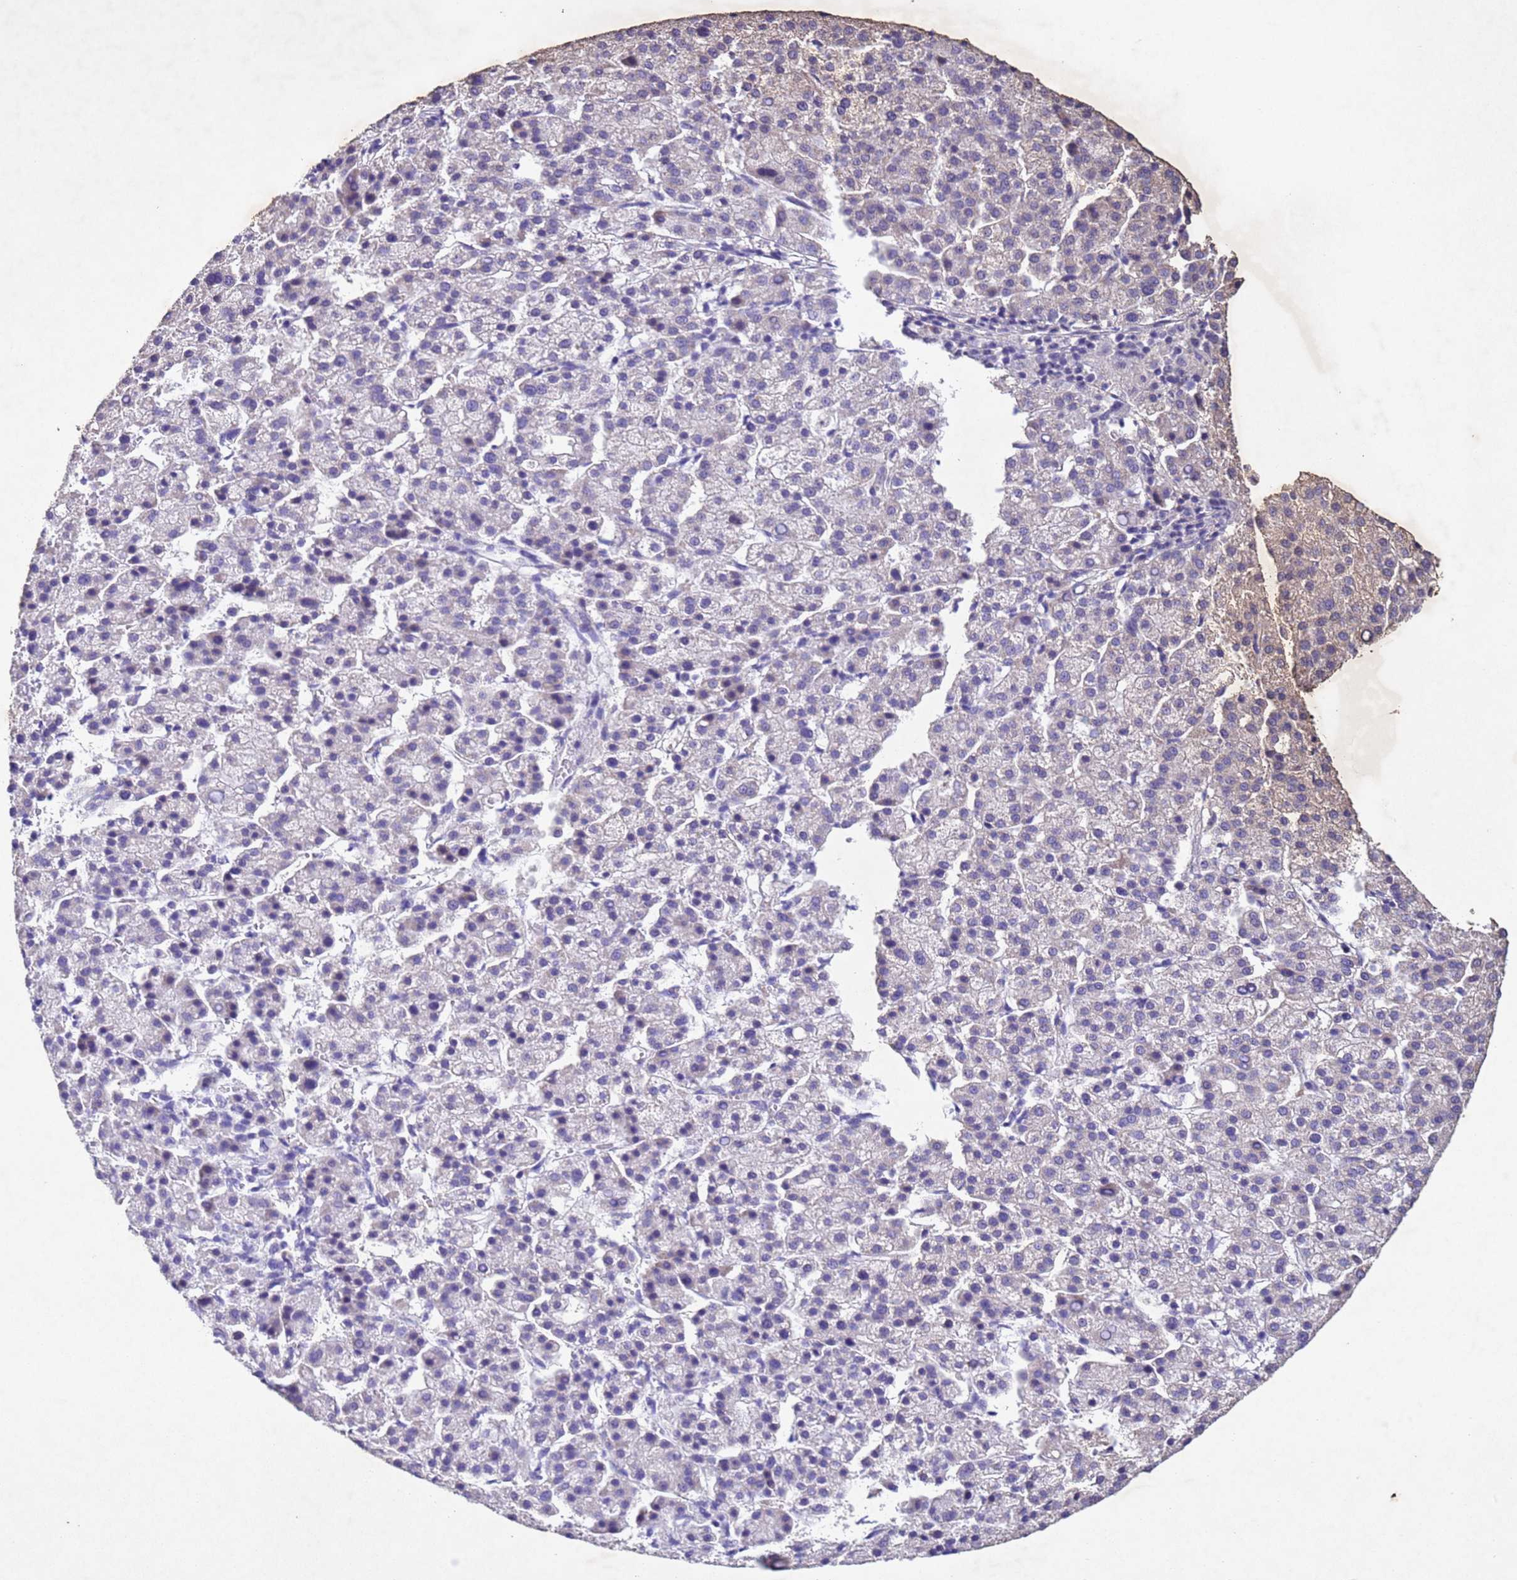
{"staining": {"intensity": "negative", "quantity": "none", "location": "none"}, "tissue": "liver cancer", "cell_type": "Tumor cells", "image_type": "cancer", "snomed": [{"axis": "morphology", "description": "Carcinoma, Hepatocellular, NOS"}, {"axis": "topography", "description": "Liver"}], "caption": "Immunohistochemistry (IHC) image of human liver cancer (hepatocellular carcinoma) stained for a protein (brown), which reveals no staining in tumor cells.", "gene": "NLRP11", "patient": {"sex": "female", "age": 58}}